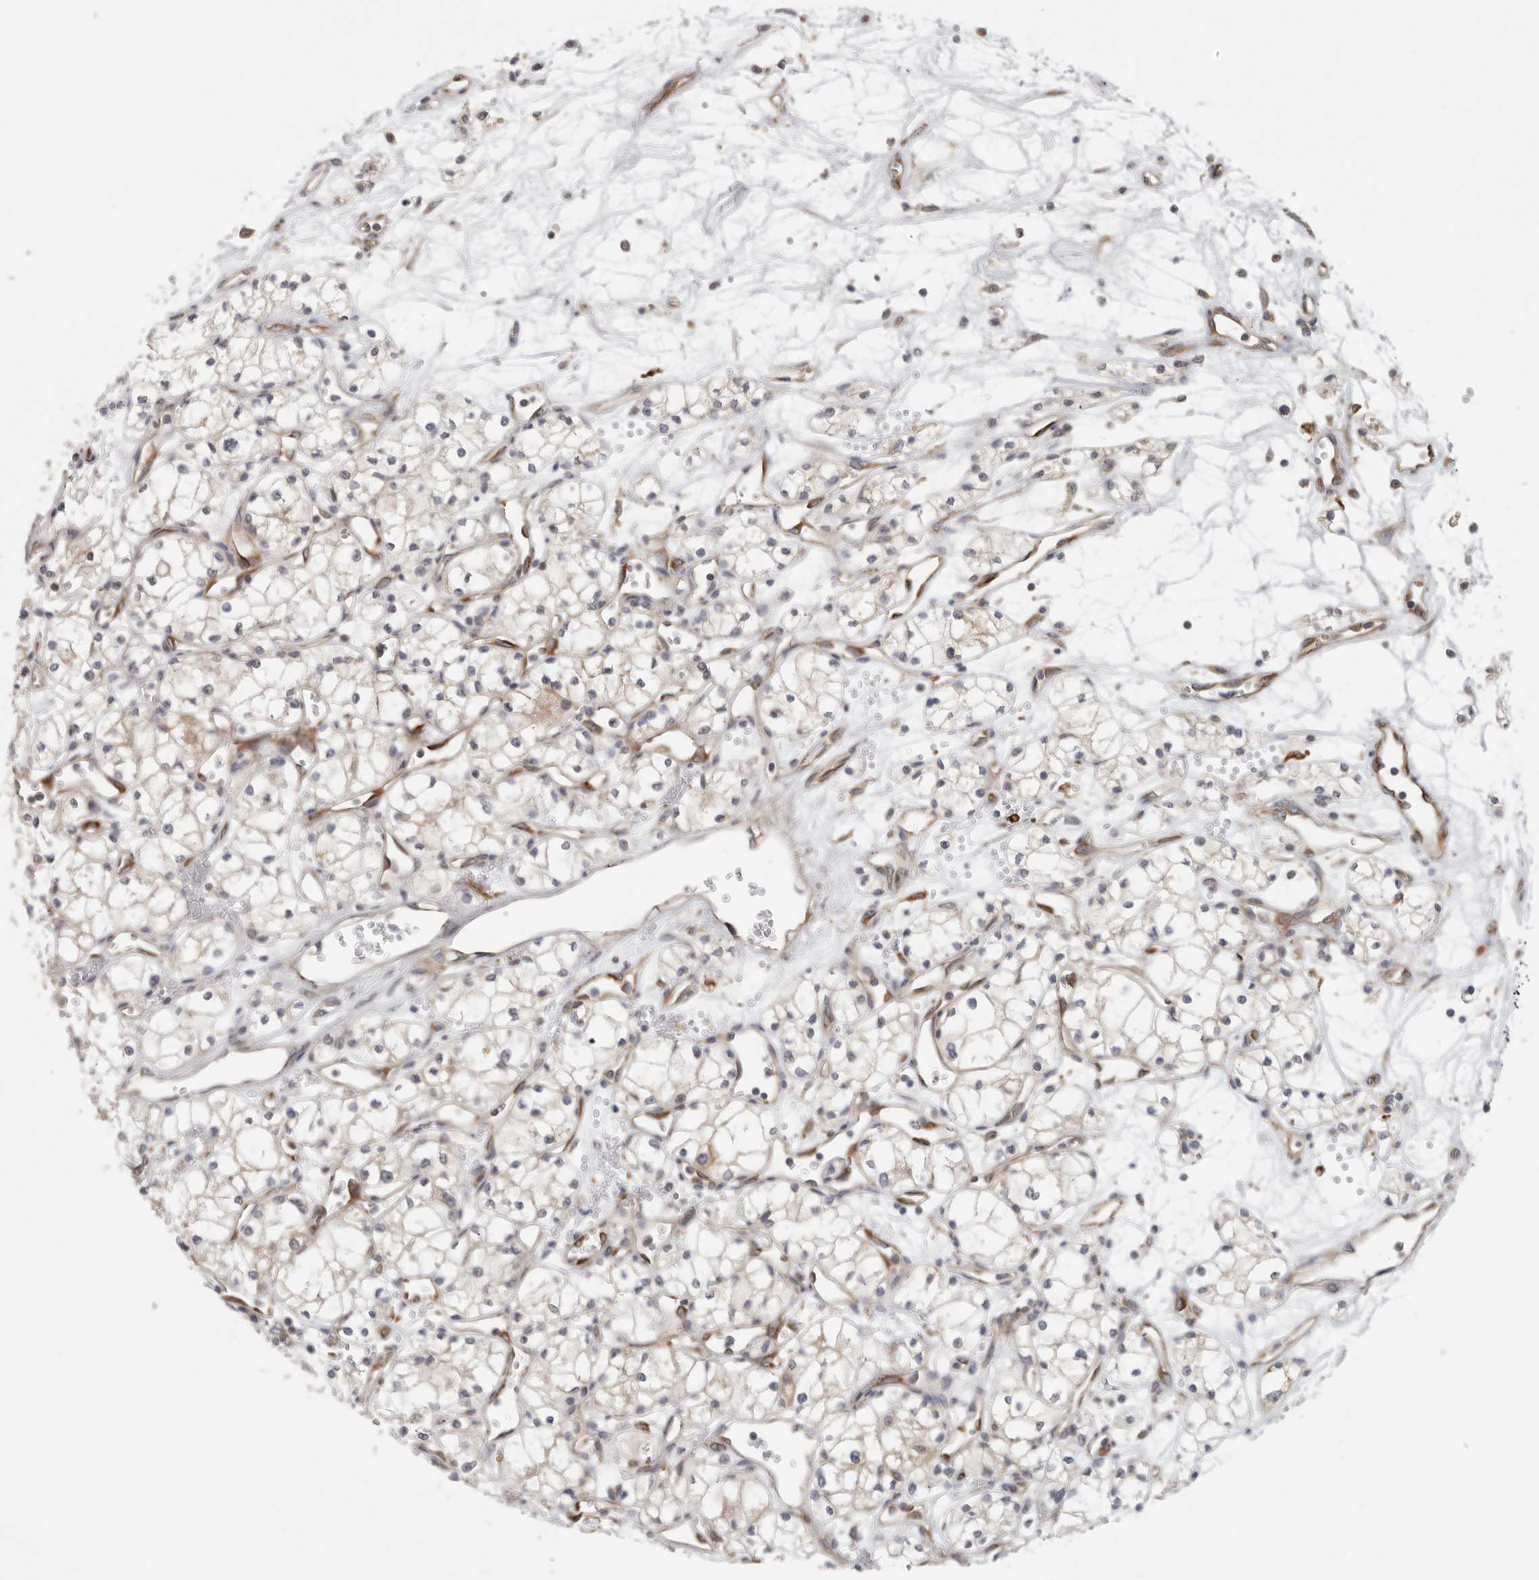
{"staining": {"intensity": "weak", "quantity": ">75%", "location": "cytoplasmic/membranous"}, "tissue": "renal cancer", "cell_type": "Tumor cells", "image_type": "cancer", "snomed": [{"axis": "morphology", "description": "Adenocarcinoma, NOS"}, {"axis": "topography", "description": "Kidney"}], "caption": "Protein staining of renal adenocarcinoma tissue displays weak cytoplasmic/membranous staining in approximately >75% of tumor cells.", "gene": "BCAP29", "patient": {"sex": "male", "age": 59}}